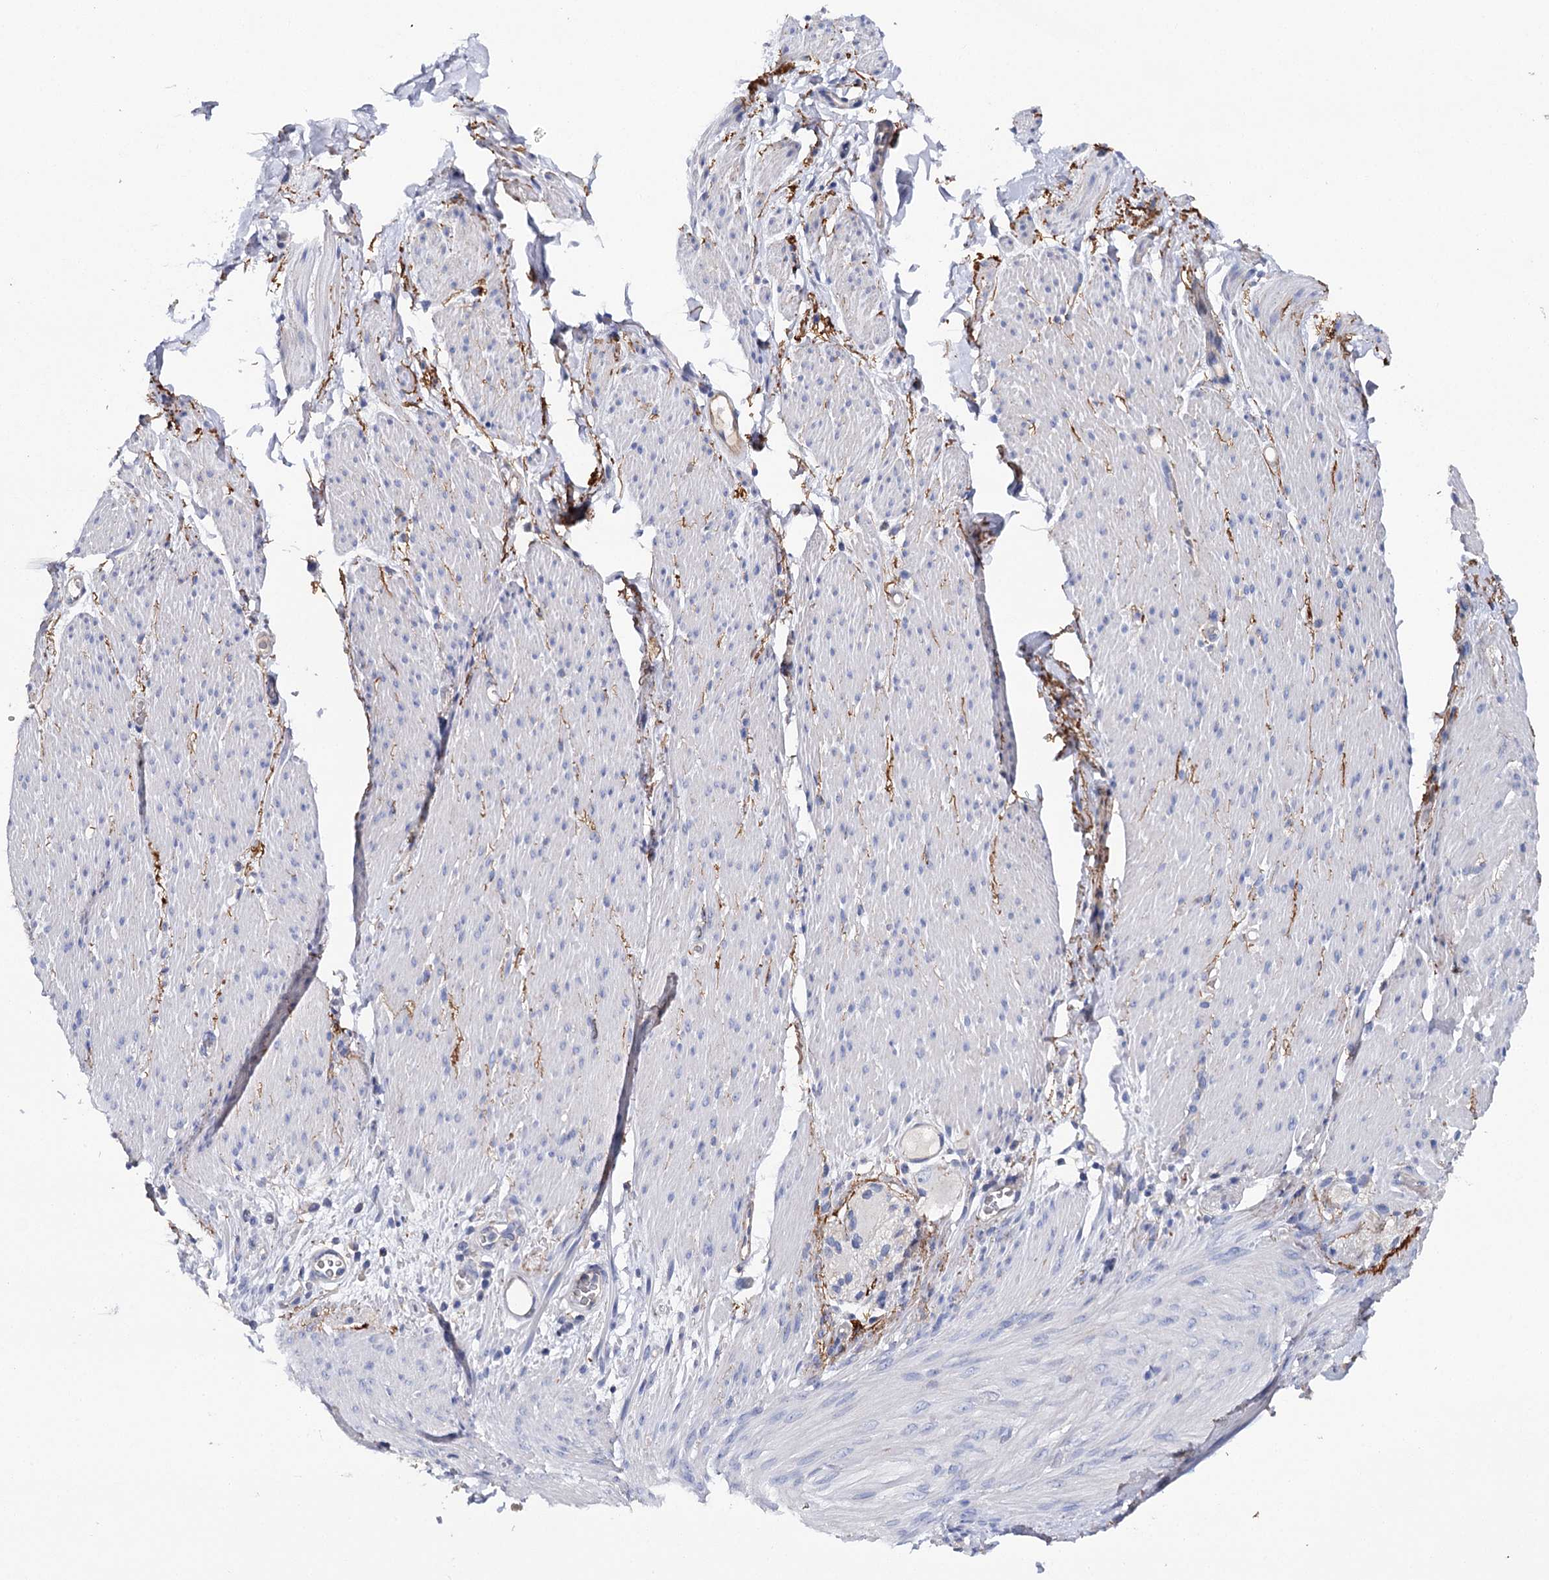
{"staining": {"intensity": "negative", "quantity": "none", "location": "none"}, "tissue": "adipose tissue", "cell_type": "Adipocytes", "image_type": "normal", "snomed": [{"axis": "morphology", "description": "Normal tissue, NOS"}, {"axis": "topography", "description": "Colon"}, {"axis": "topography", "description": "Peripheral nerve tissue"}], "caption": "A histopathology image of adipose tissue stained for a protein shows no brown staining in adipocytes.", "gene": "EPYC", "patient": {"sex": "female", "age": 61}}